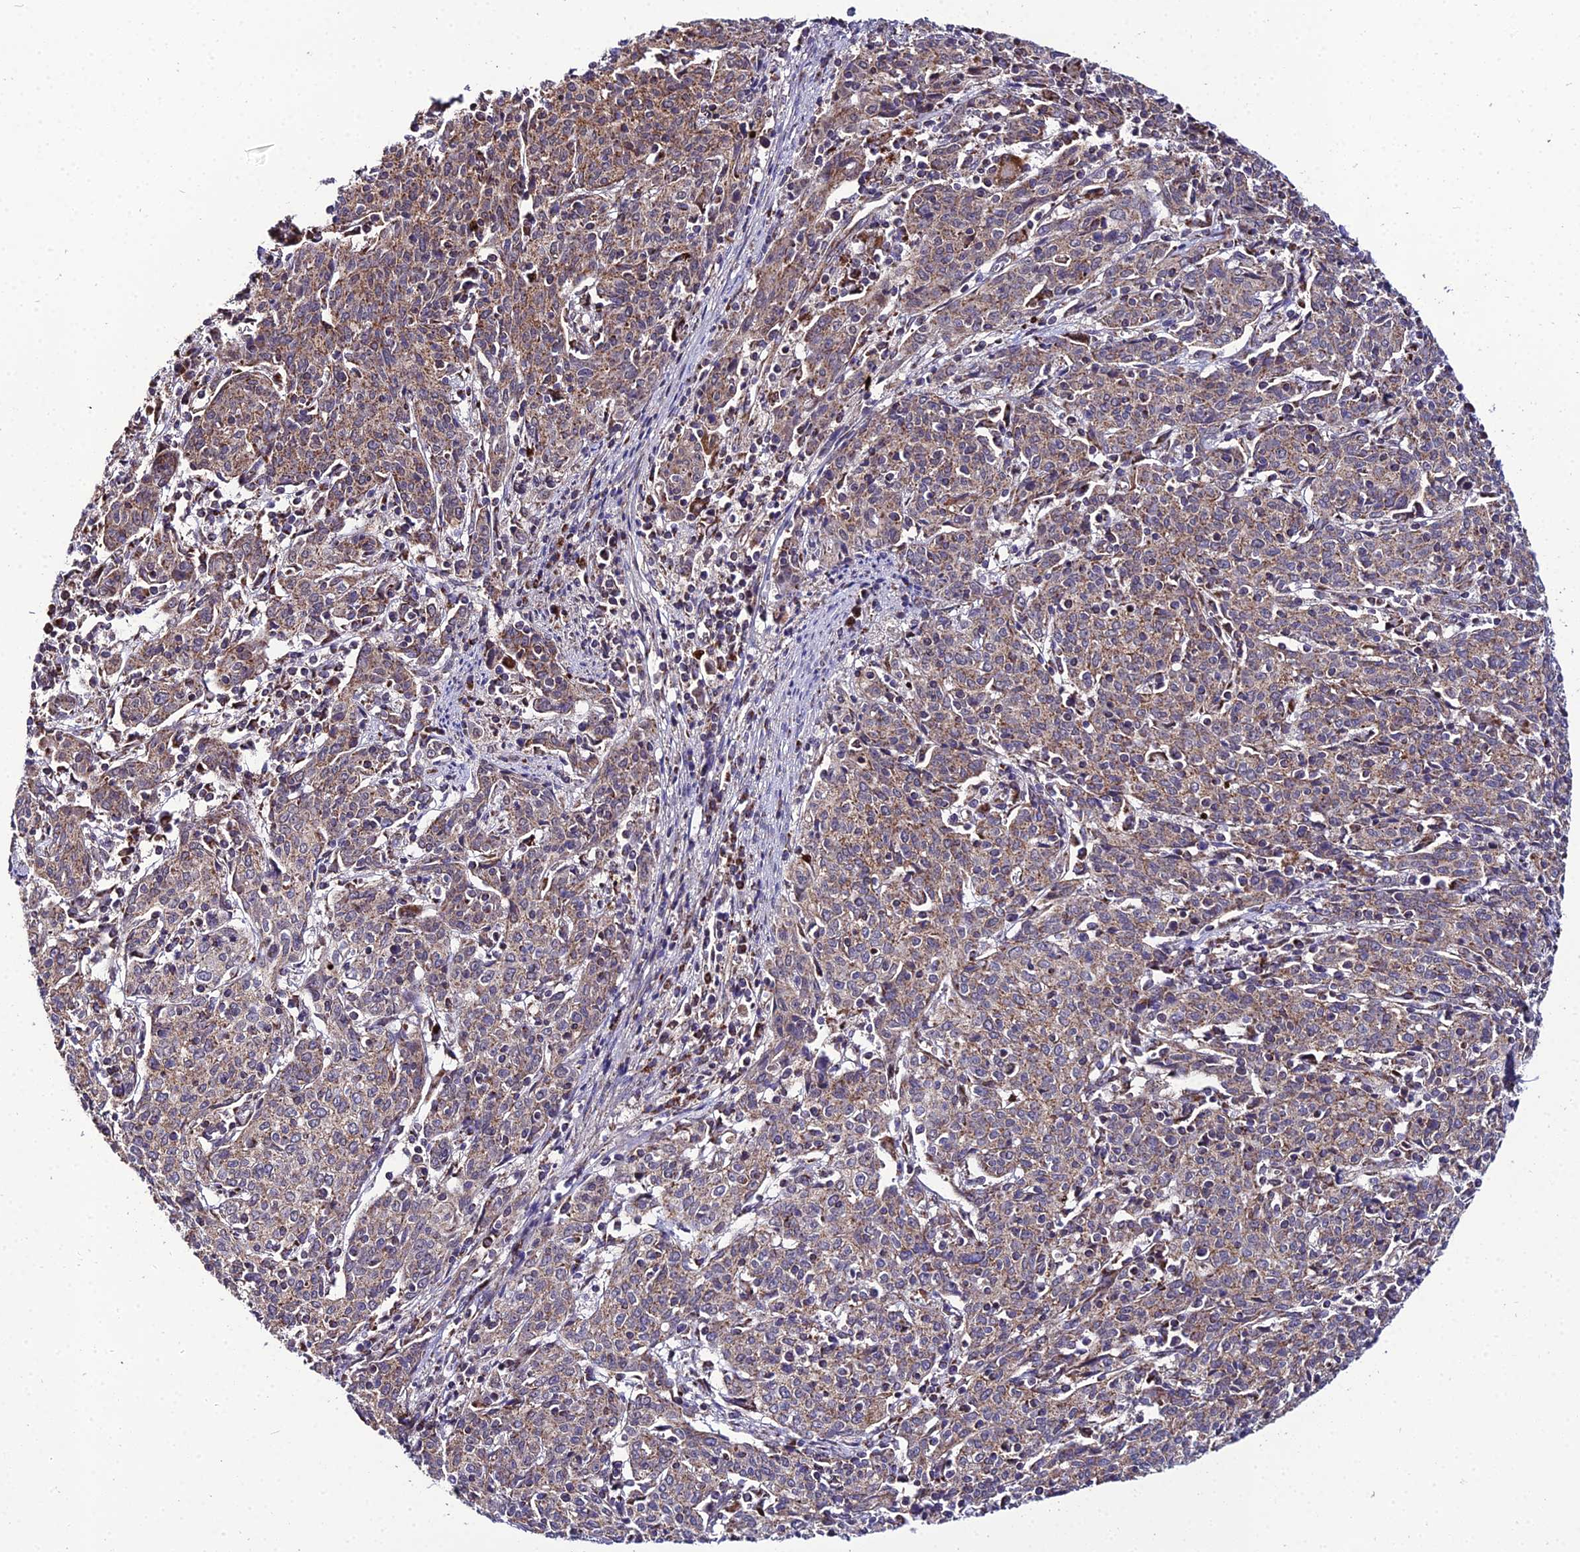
{"staining": {"intensity": "moderate", "quantity": ">75%", "location": "cytoplasmic/membranous"}, "tissue": "cervical cancer", "cell_type": "Tumor cells", "image_type": "cancer", "snomed": [{"axis": "morphology", "description": "Squamous cell carcinoma, NOS"}, {"axis": "topography", "description": "Cervix"}], "caption": "A brown stain highlights moderate cytoplasmic/membranous expression of a protein in cervical squamous cell carcinoma tumor cells. (DAB (3,3'-diaminobenzidine) = brown stain, brightfield microscopy at high magnification).", "gene": "PSMD2", "patient": {"sex": "female", "age": 67}}